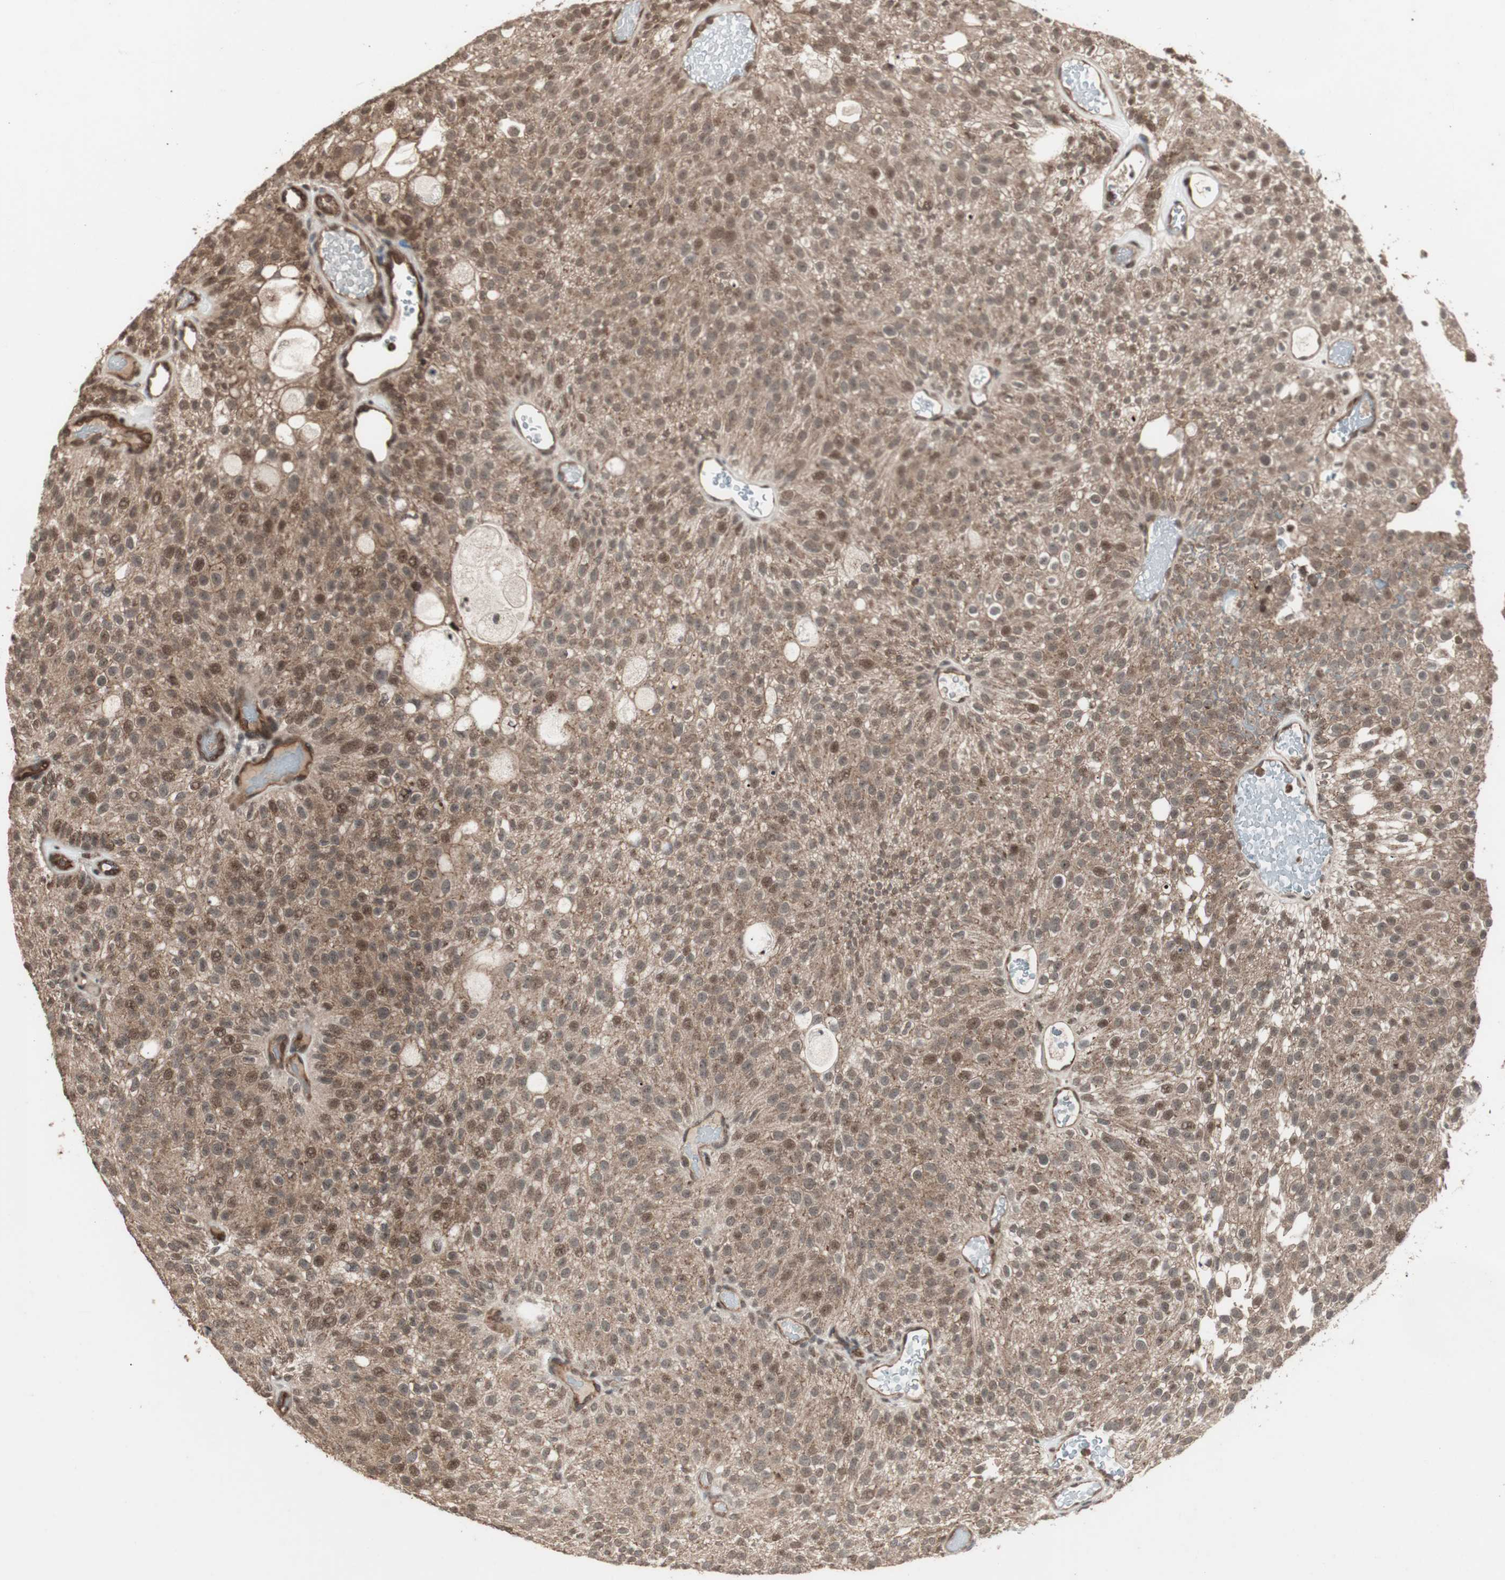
{"staining": {"intensity": "strong", "quantity": ">75%", "location": "cytoplasmic/membranous,nuclear"}, "tissue": "urothelial cancer", "cell_type": "Tumor cells", "image_type": "cancer", "snomed": [{"axis": "morphology", "description": "Urothelial carcinoma, Low grade"}, {"axis": "topography", "description": "Urinary bladder"}], "caption": "This photomicrograph exhibits urothelial carcinoma (low-grade) stained with immunohistochemistry (IHC) to label a protein in brown. The cytoplasmic/membranous and nuclear of tumor cells show strong positivity for the protein. Nuclei are counter-stained blue.", "gene": "ZFC3H1", "patient": {"sex": "male", "age": 78}}